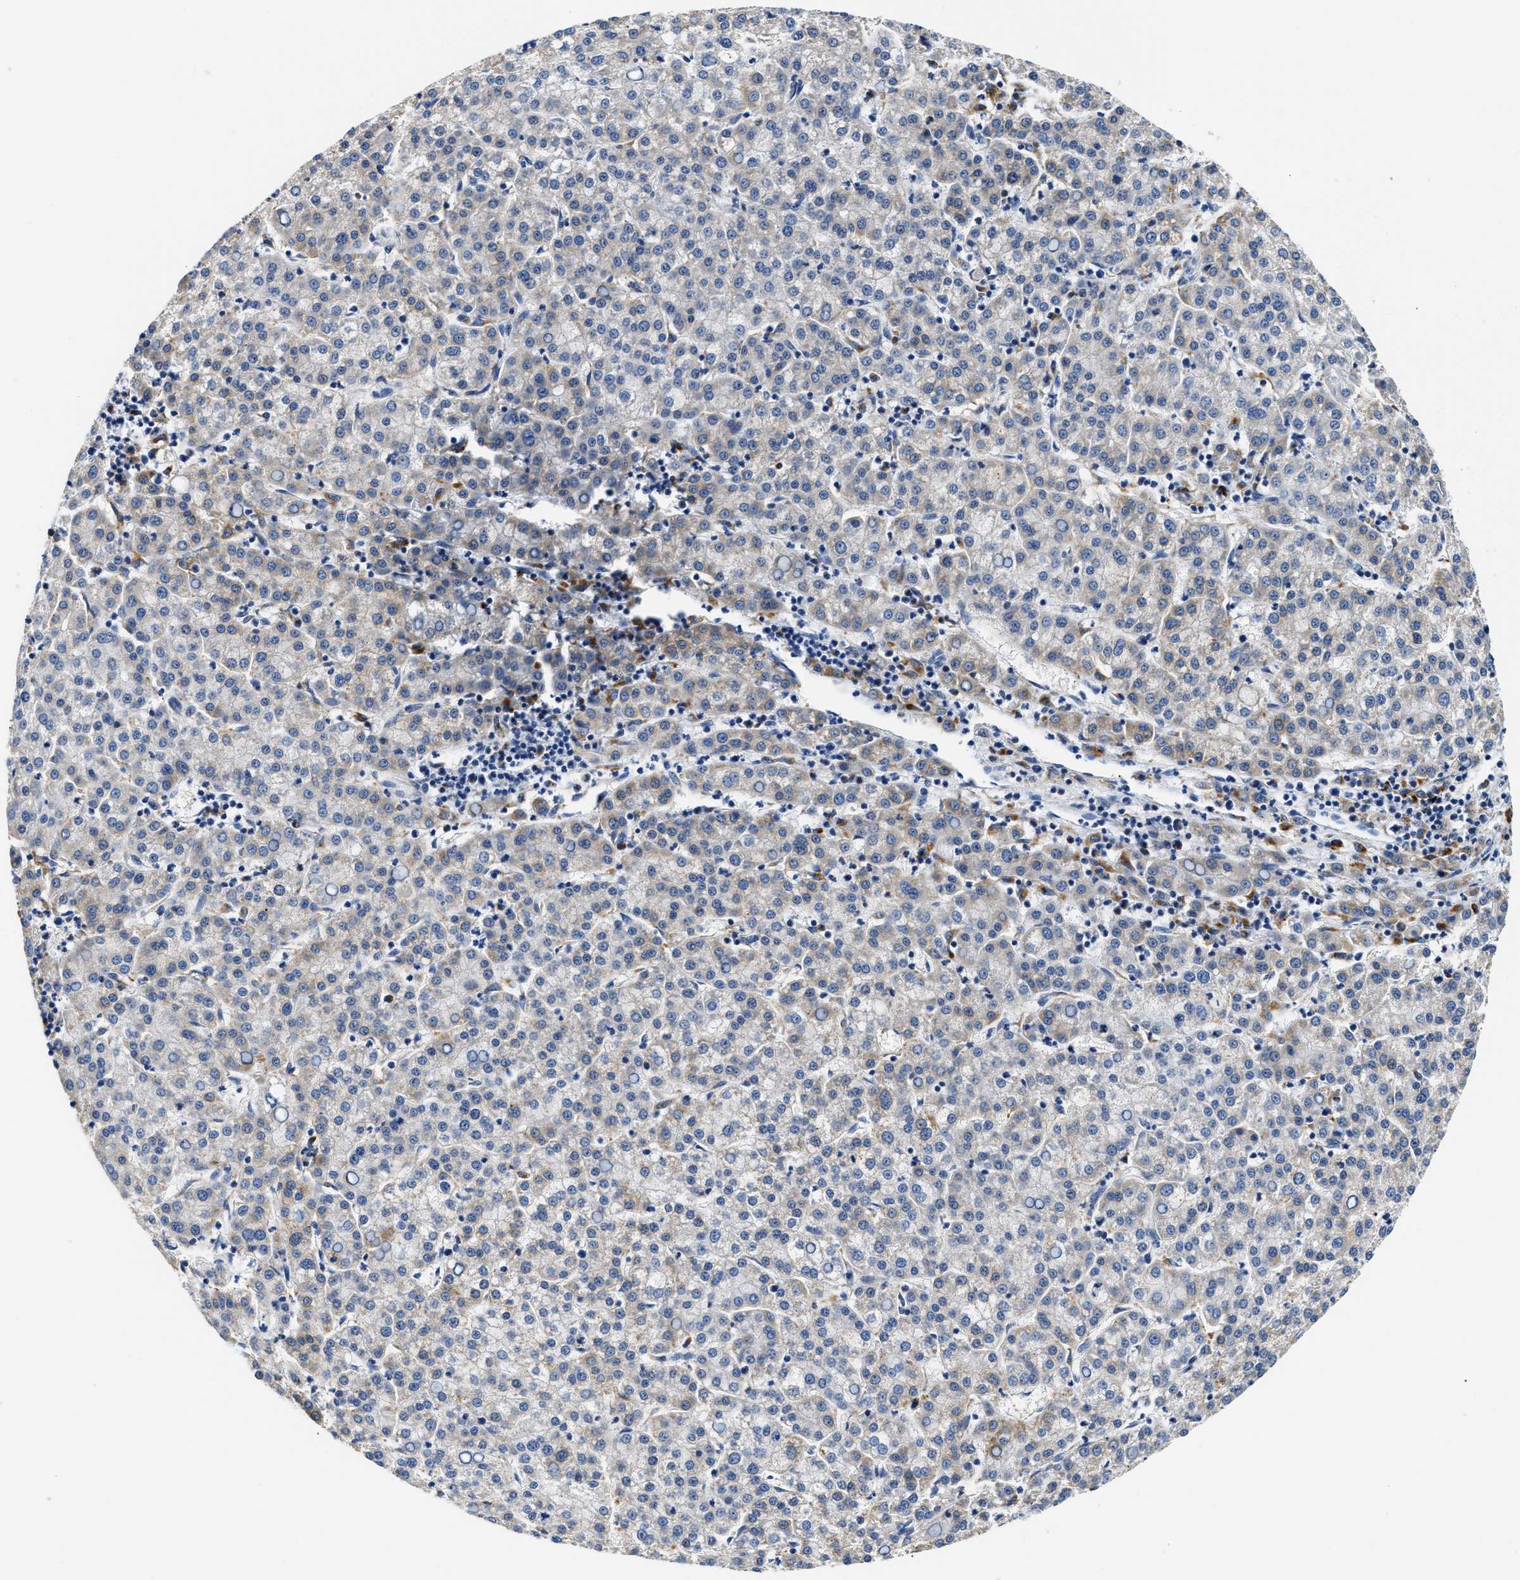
{"staining": {"intensity": "weak", "quantity": "<25%", "location": "cytoplasmic/membranous"}, "tissue": "liver cancer", "cell_type": "Tumor cells", "image_type": "cancer", "snomed": [{"axis": "morphology", "description": "Carcinoma, Hepatocellular, NOS"}, {"axis": "topography", "description": "Liver"}], "caption": "Immunohistochemical staining of human liver cancer (hepatocellular carcinoma) reveals no significant staining in tumor cells.", "gene": "ACADVL", "patient": {"sex": "female", "age": 58}}